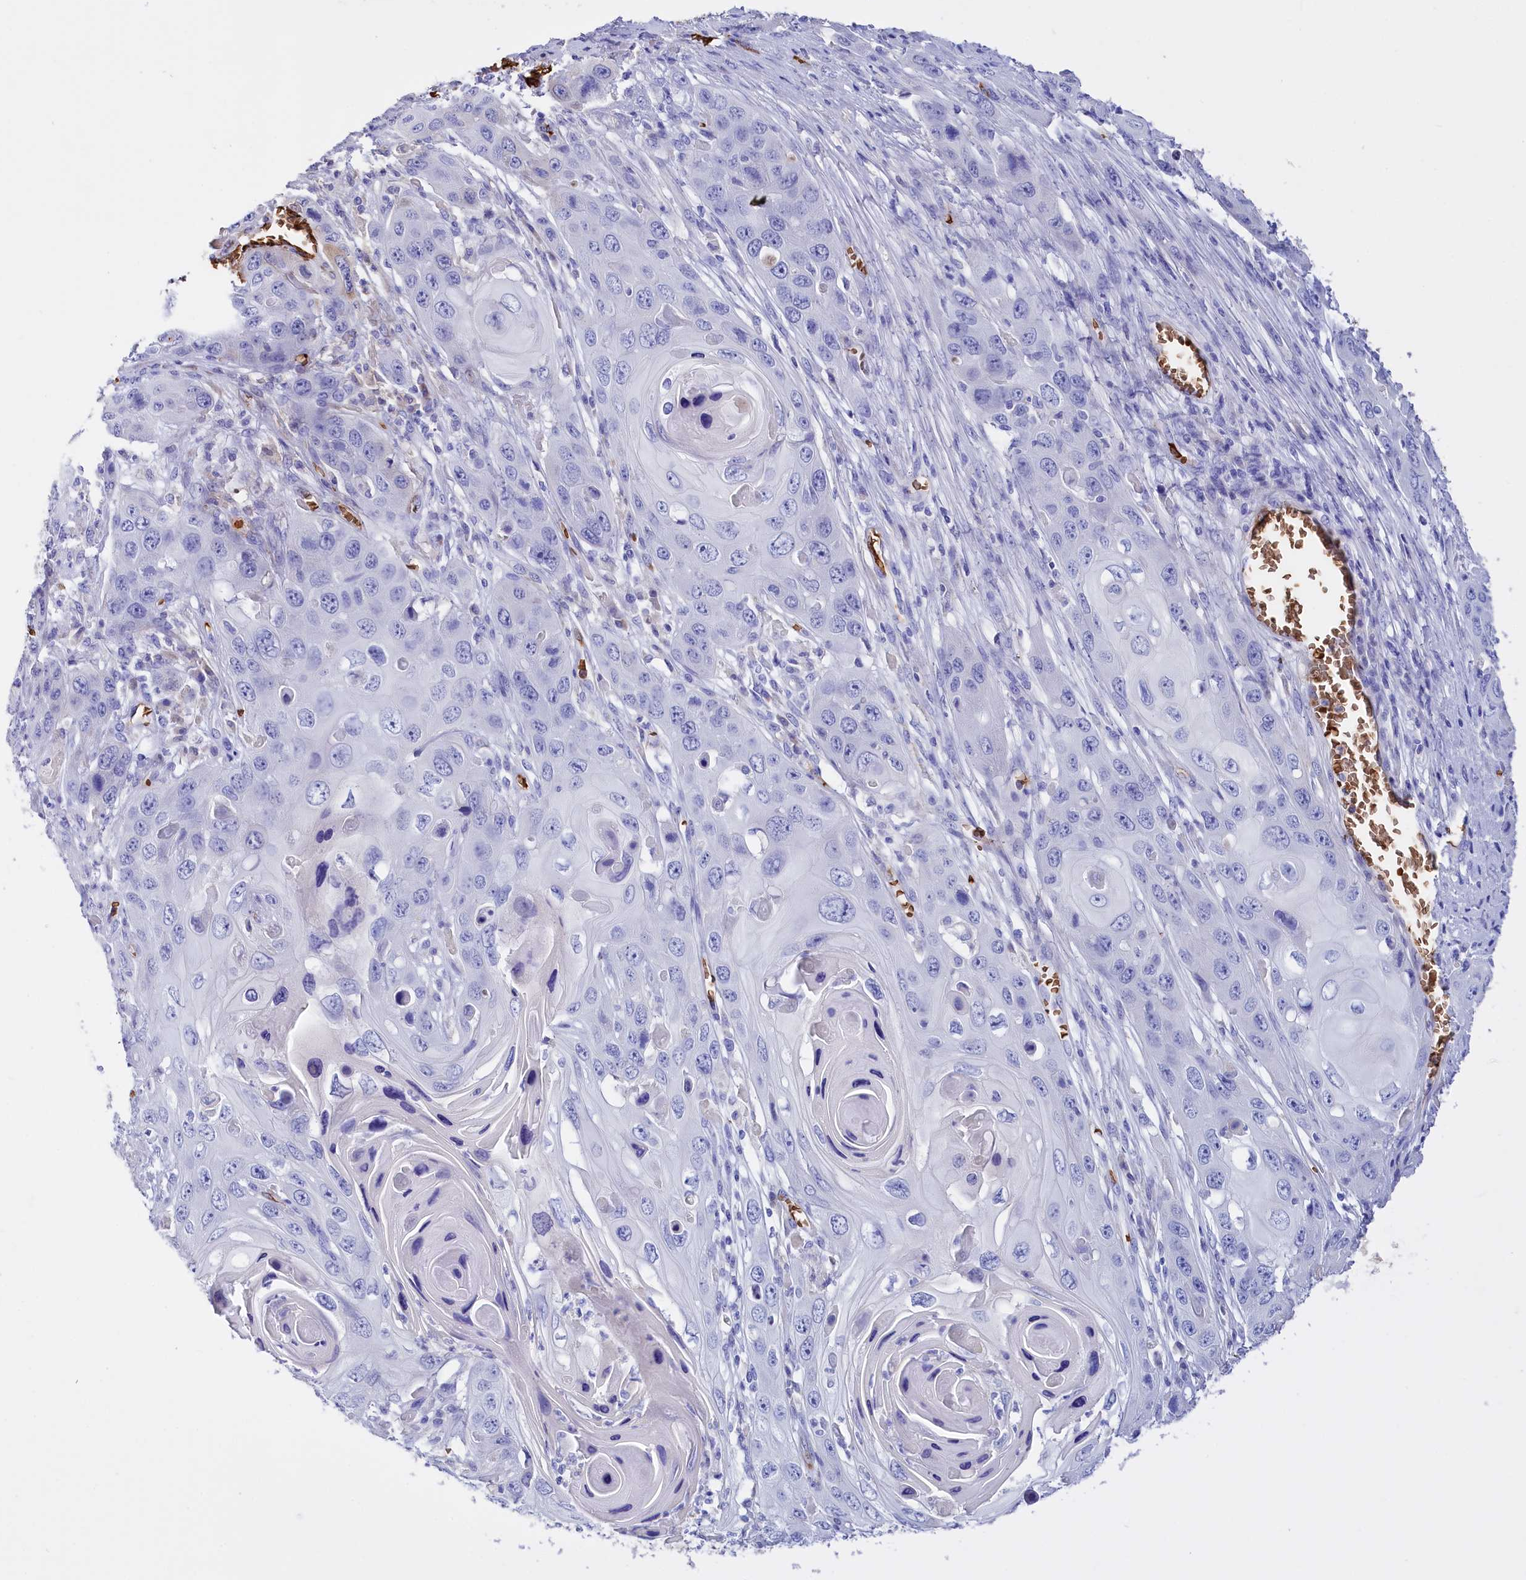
{"staining": {"intensity": "negative", "quantity": "none", "location": "none"}, "tissue": "skin cancer", "cell_type": "Tumor cells", "image_type": "cancer", "snomed": [{"axis": "morphology", "description": "Squamous cell carcinoma, NOS"}, {"axis": "topography", "description": "Skin"}], "caption": "Immunohistochemical staining of human skin cancer displays no significant staining in tumor cells. (IHC, brightfield microscopy, high magnification).", "gene": "RPUSD3", "patient": {"sex": "male", "age": 55}}